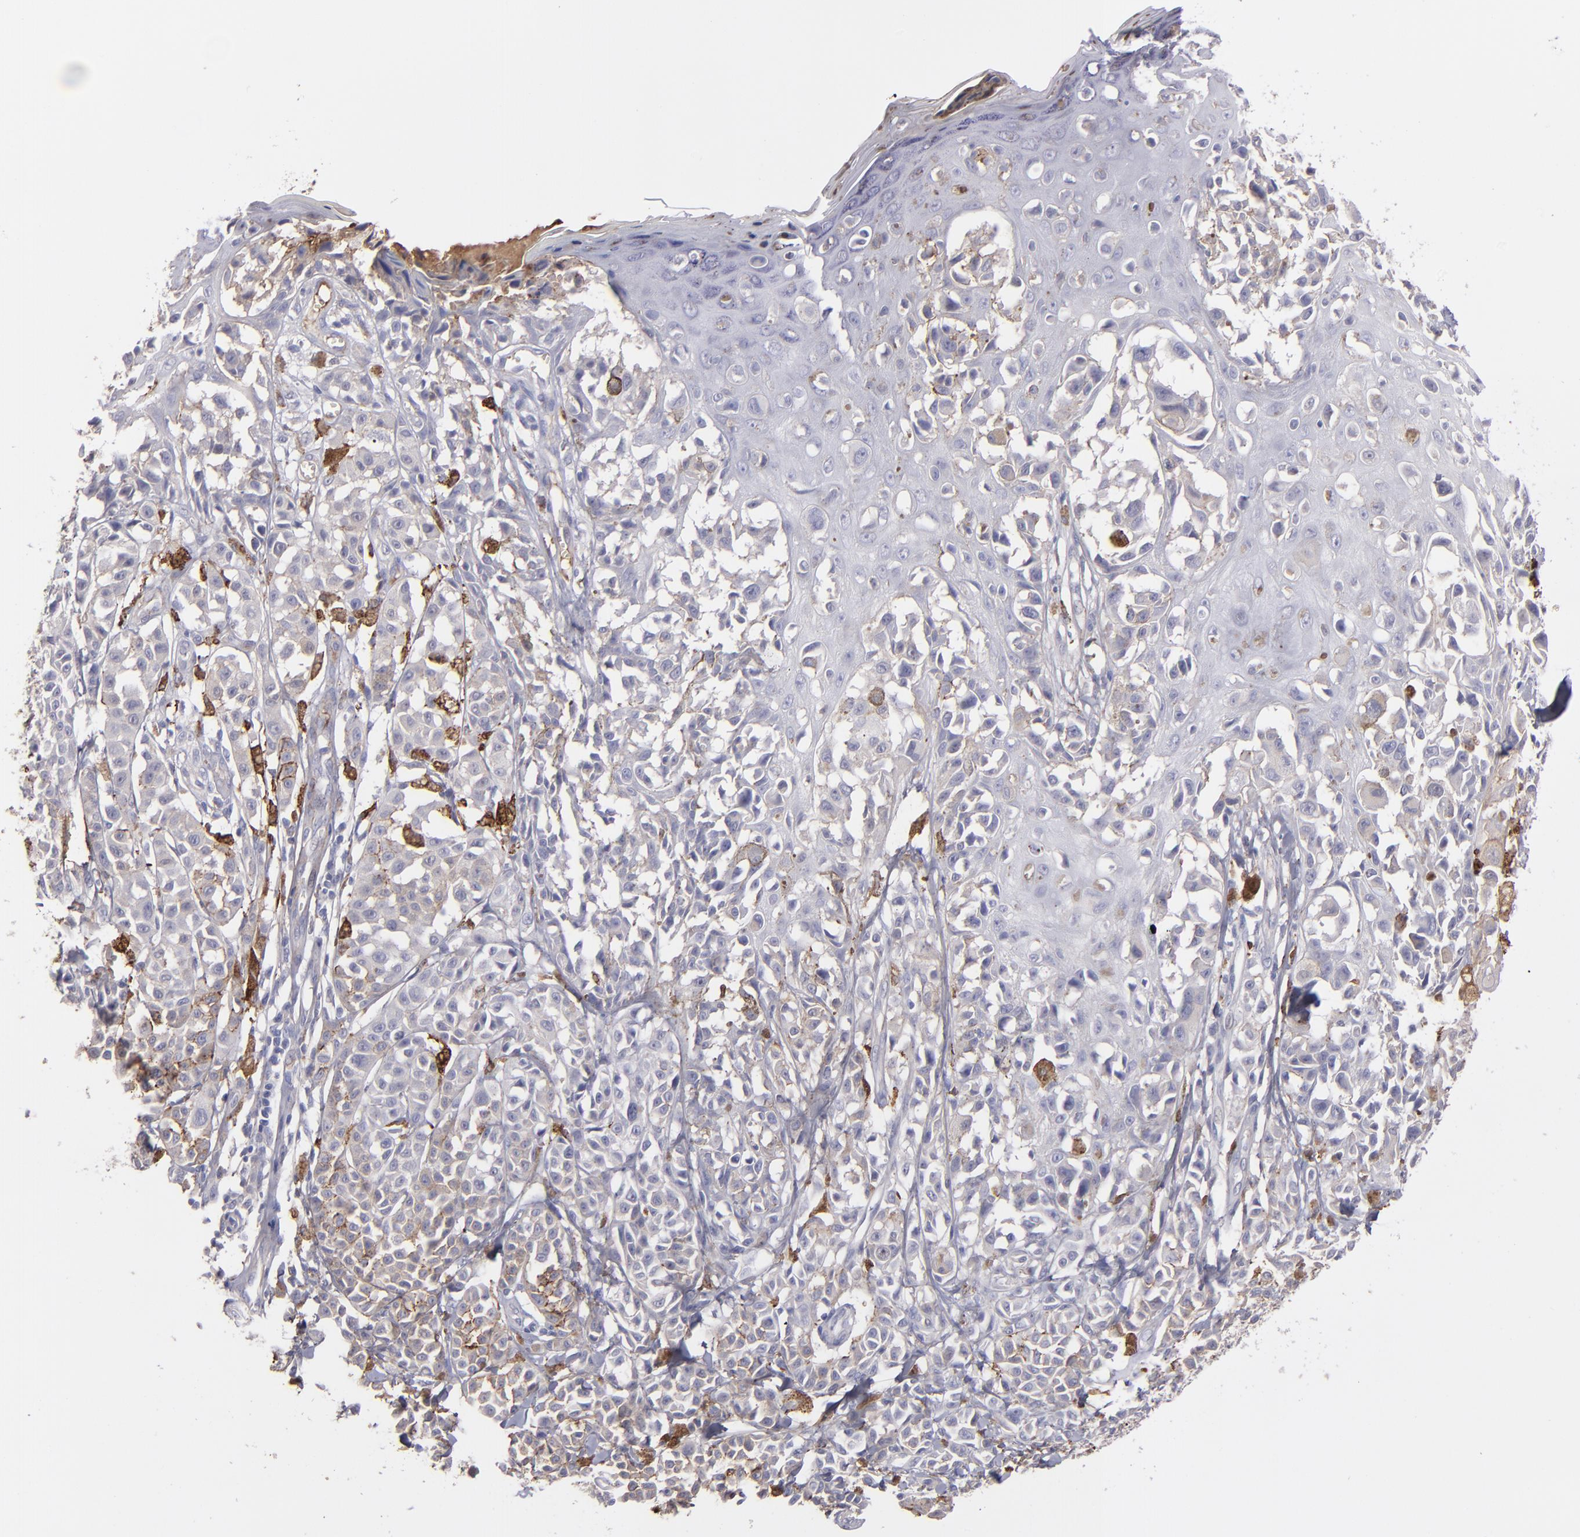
{"staining": {"intensity": "weak", "quantity": "25%-75%", "location": "cytoplasmic/membranous"}, "tissue": "melanoma", "cell_type": "Tumor cells", "image_type": "cancer", "snomed": [{"axis": "morphology", "description": "Malignant melanoma, NOS"}, {"axis": "topography", "description": "Skin"}], "caption": "Tumor cells exhibit low levels of weak cytoplasmic/membranous positivity in about 25%-75% of cells in malignant melanoma.", "gene": "C1QA", "patient": {"sex": "female", "age": 38}}